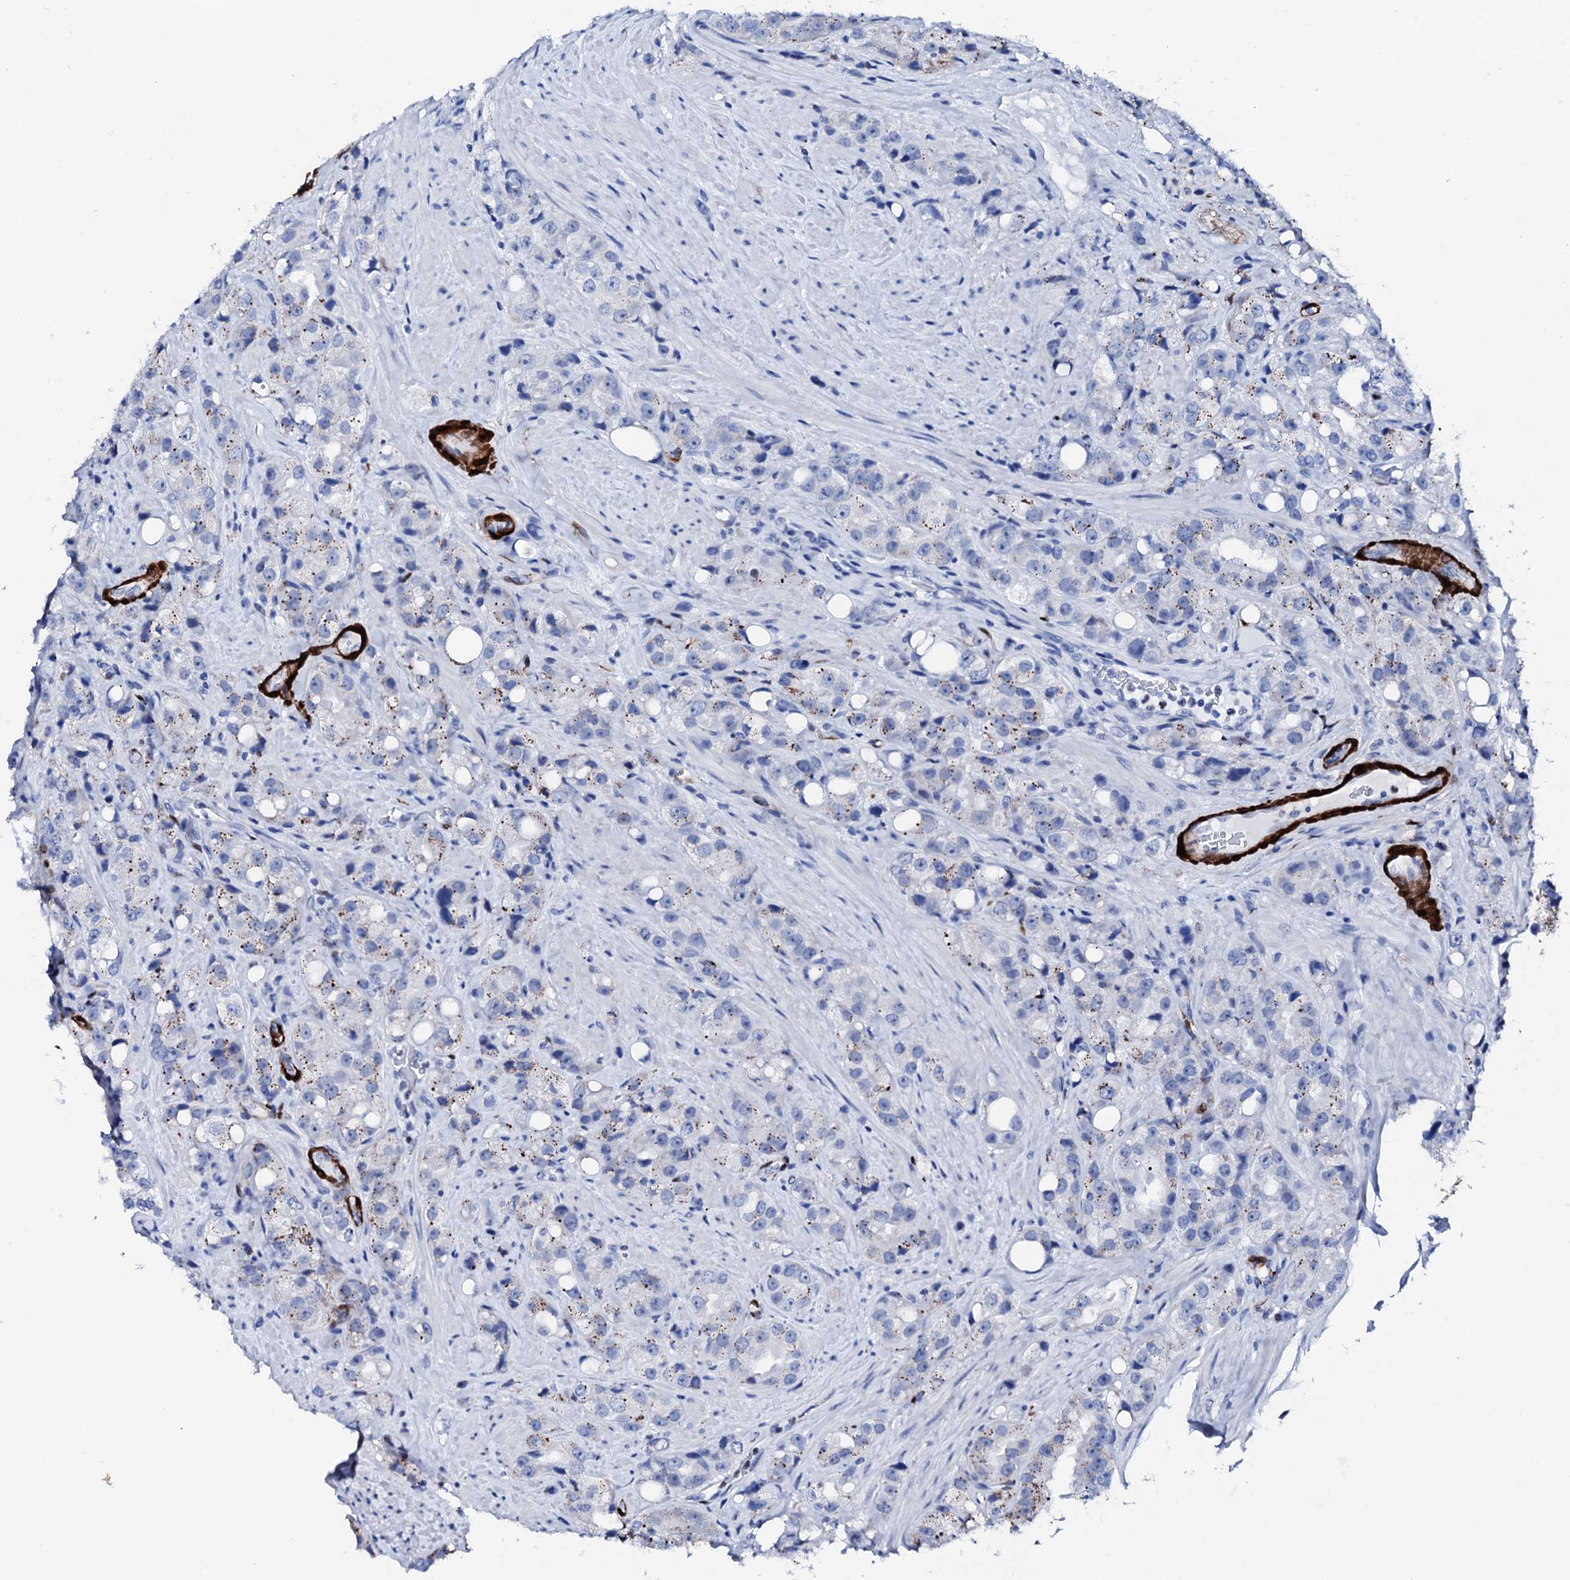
{"staining": {"intensity": "weak", "quantity": "<25%", "location": "cytoplasmic/membranous"}, "tissue": "prostate cancer", "cell_type": "Tumor cells", "image_type": "cancer", "snomed": [{"axis": "morphology", "description": "Adenocarcinoma, NOS"}, {"axis": "topography", "description": "Prostate"}], "caption": "DAB (3,3'-diaminobenzidine) immunohistochemical staining of human prostate cancer exhibits no significant positivity in tumor cells.", "gene": "NRIP2", "patient": {"sex": "male", "age": 79}}